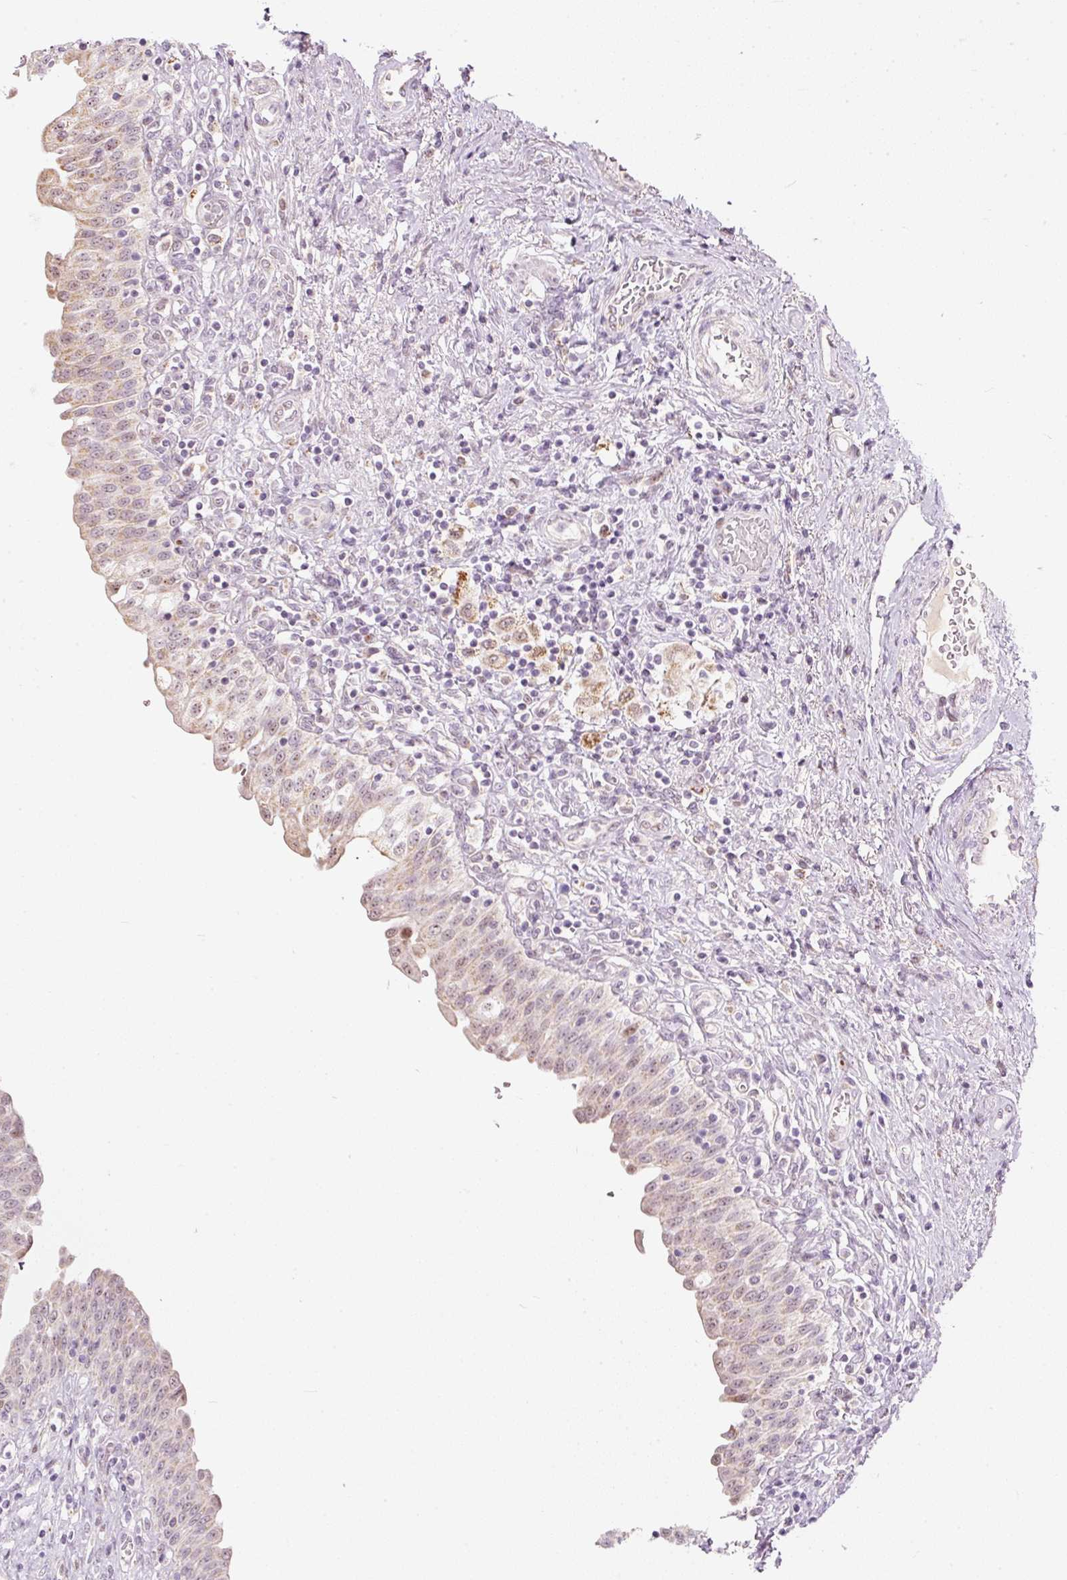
{"staining": {"intensity": "weak", "quantity": "<25%", "location": "cytoplasmic/membranous,nuclear"}, "tissue": "urinary bladder", "cell_type": "Urothelial cells", "image_type": "normal", "snomed": [{"axis": "morphology", "description": "Normal tissue, NOS"}, {"axis": "topography", "description": "Urinary bladder"}], "caption": "IHC photomicrograph of unremarkable urinary bladder: human urinary bladder stained with DAB demonstrates no significant protein positivity in urothelial cells.", "gene": "RNF39", "patient": {"sex": "male", "age": 71}}